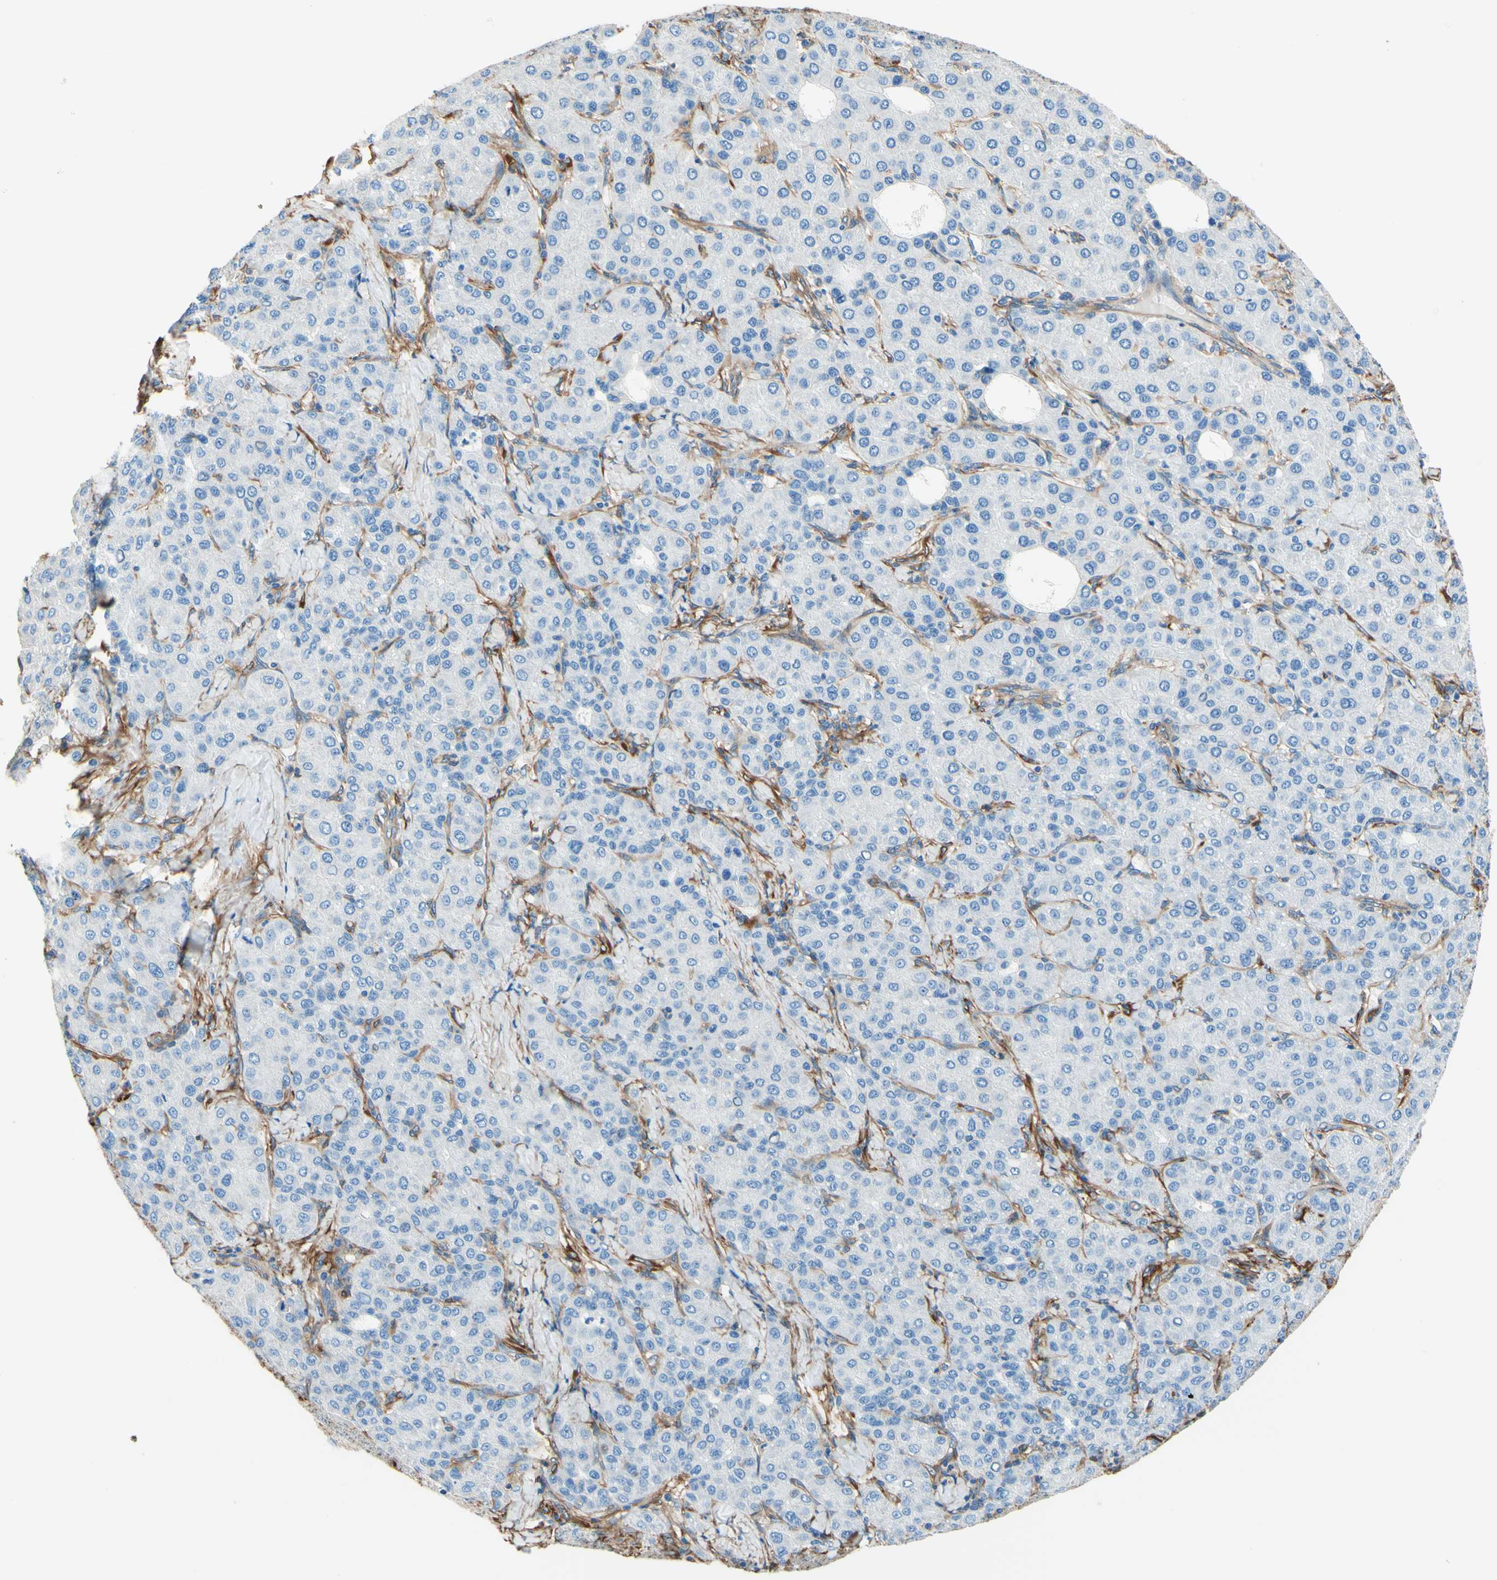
{"staining": {"intensity": "negative", "quantity": "none", "location": "none"}, "tissue": "liver cancer", "cell_type": "Tumor cells", "image_type": "cancer", "snomed": [{"axis": "morphology", "description": "Carcinoma, Hepatocellular, NOS"}, {"axis": "topography", "description": "Liver"}], "caption": "The histopathology image shows no significant staining in tumor cells of liver cancer (hepatocellular carcinoma). (DAB (3,3'-diaminobenzidine) immunohistochemistry (IHC) visualized using brightfield microscopy, high magnification).", "gene": "DPYSL3", "patient": {"sex": "male", "age": 65}}